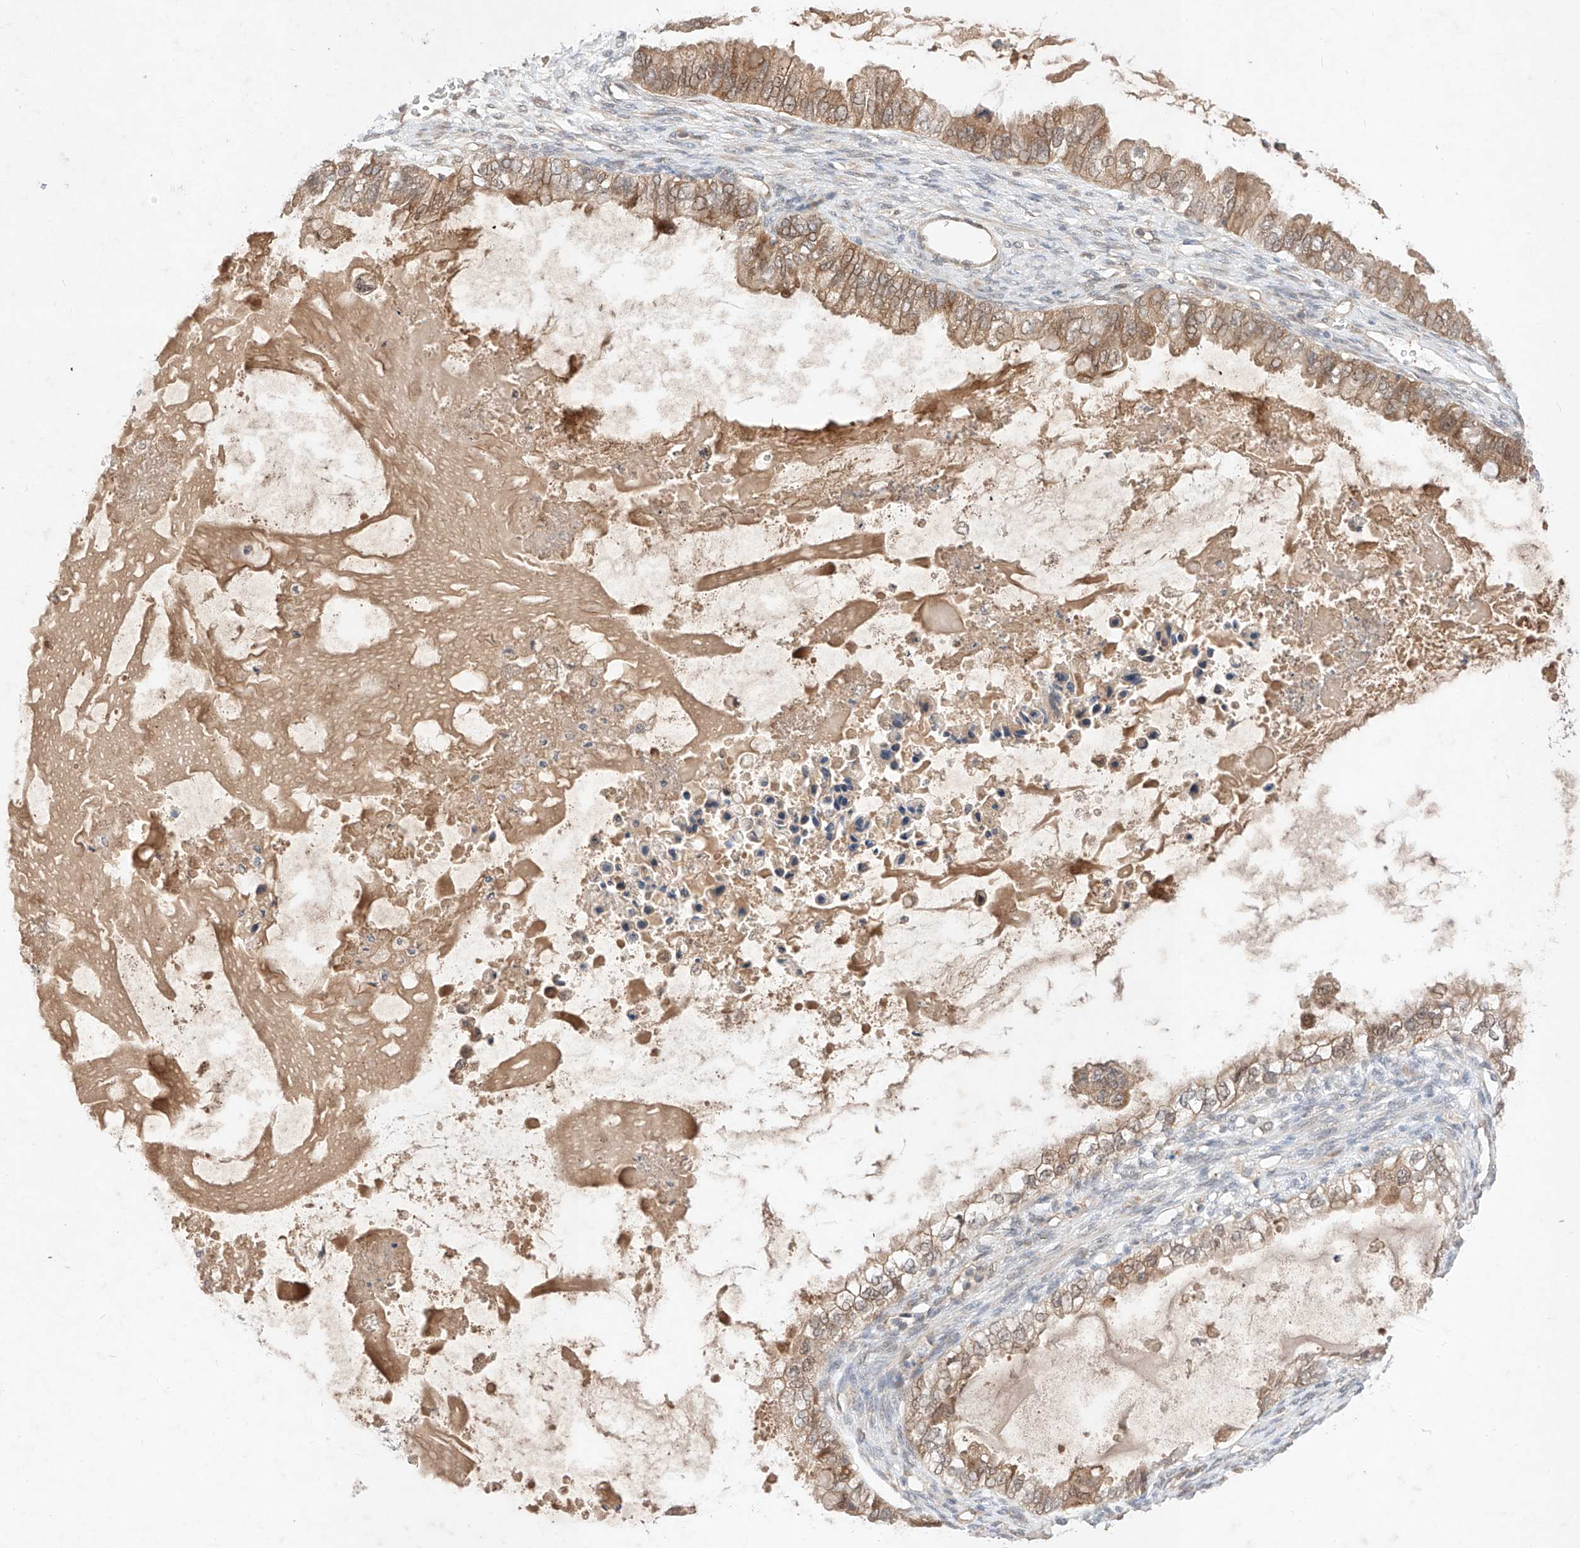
{"staining": {"intensity": "moderate", "quantity": "25%-75%", "location": "cytoplasmic/membranous"}, "tissue": "ovarian cancer", "cell_type": "Tumor cells", "image_type": "cancer", "snomed": [{"axis": "morphology", "description": "Cystadenocarcinoma, mucinous, NOS"}, {"axis": "topography", "description": "Ovary"}], "caption": "This photomicrograph shows ovarian cancer stained with immunohistochemistry to label a protein in brown. The cytoplasmic/membranous of tumor cells show moderate positivity for the protein. Nuclei are counter-stained blue.", "gene": "ZNF124", "patient": {"sex": "female", "age": 80}}